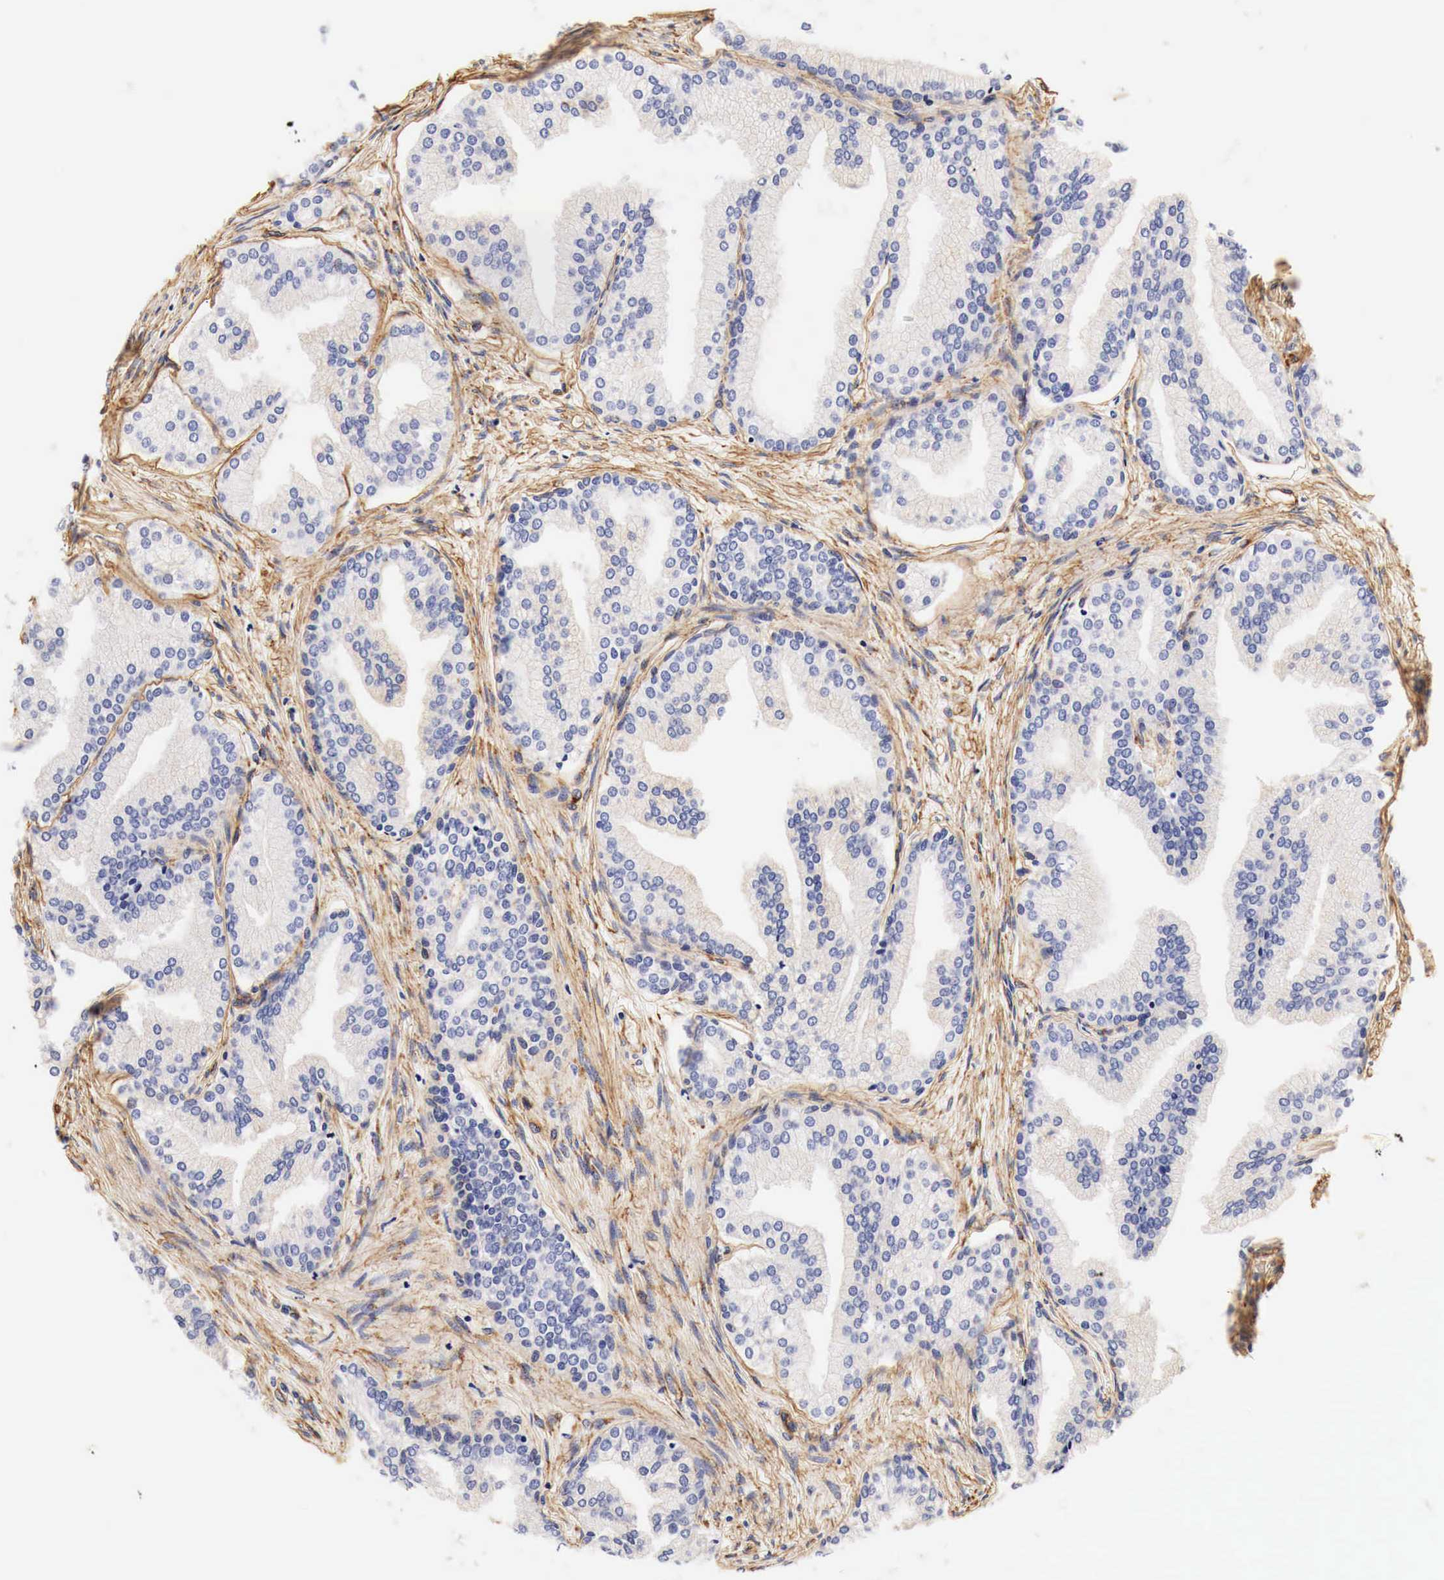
{"staining": {"intensity": "negative", "quantity": "none", "location": "none"}, "tissue": "prostate", "cell_type": "Glandular cells", "image_type": "normal", "snomed": [{"axis": "morphology", "description": "Normal tissue, NOS"}, {"axis": "topography", "description": "Prostate"}], "caption": "This micrograph is of benign prostate stained with immunohistochemistry (IHC) to label a protein in brown with the nuclei are counter-stained blue. There is no expression in glandular cells. The staining was performed using DAB to visualize the protein expression in brown, while the nuclei were stained in blue with hematoxylin (Magnification: 20x).", "gene": "LAMB2", "patient": {"sex": "male", "age": 68}}